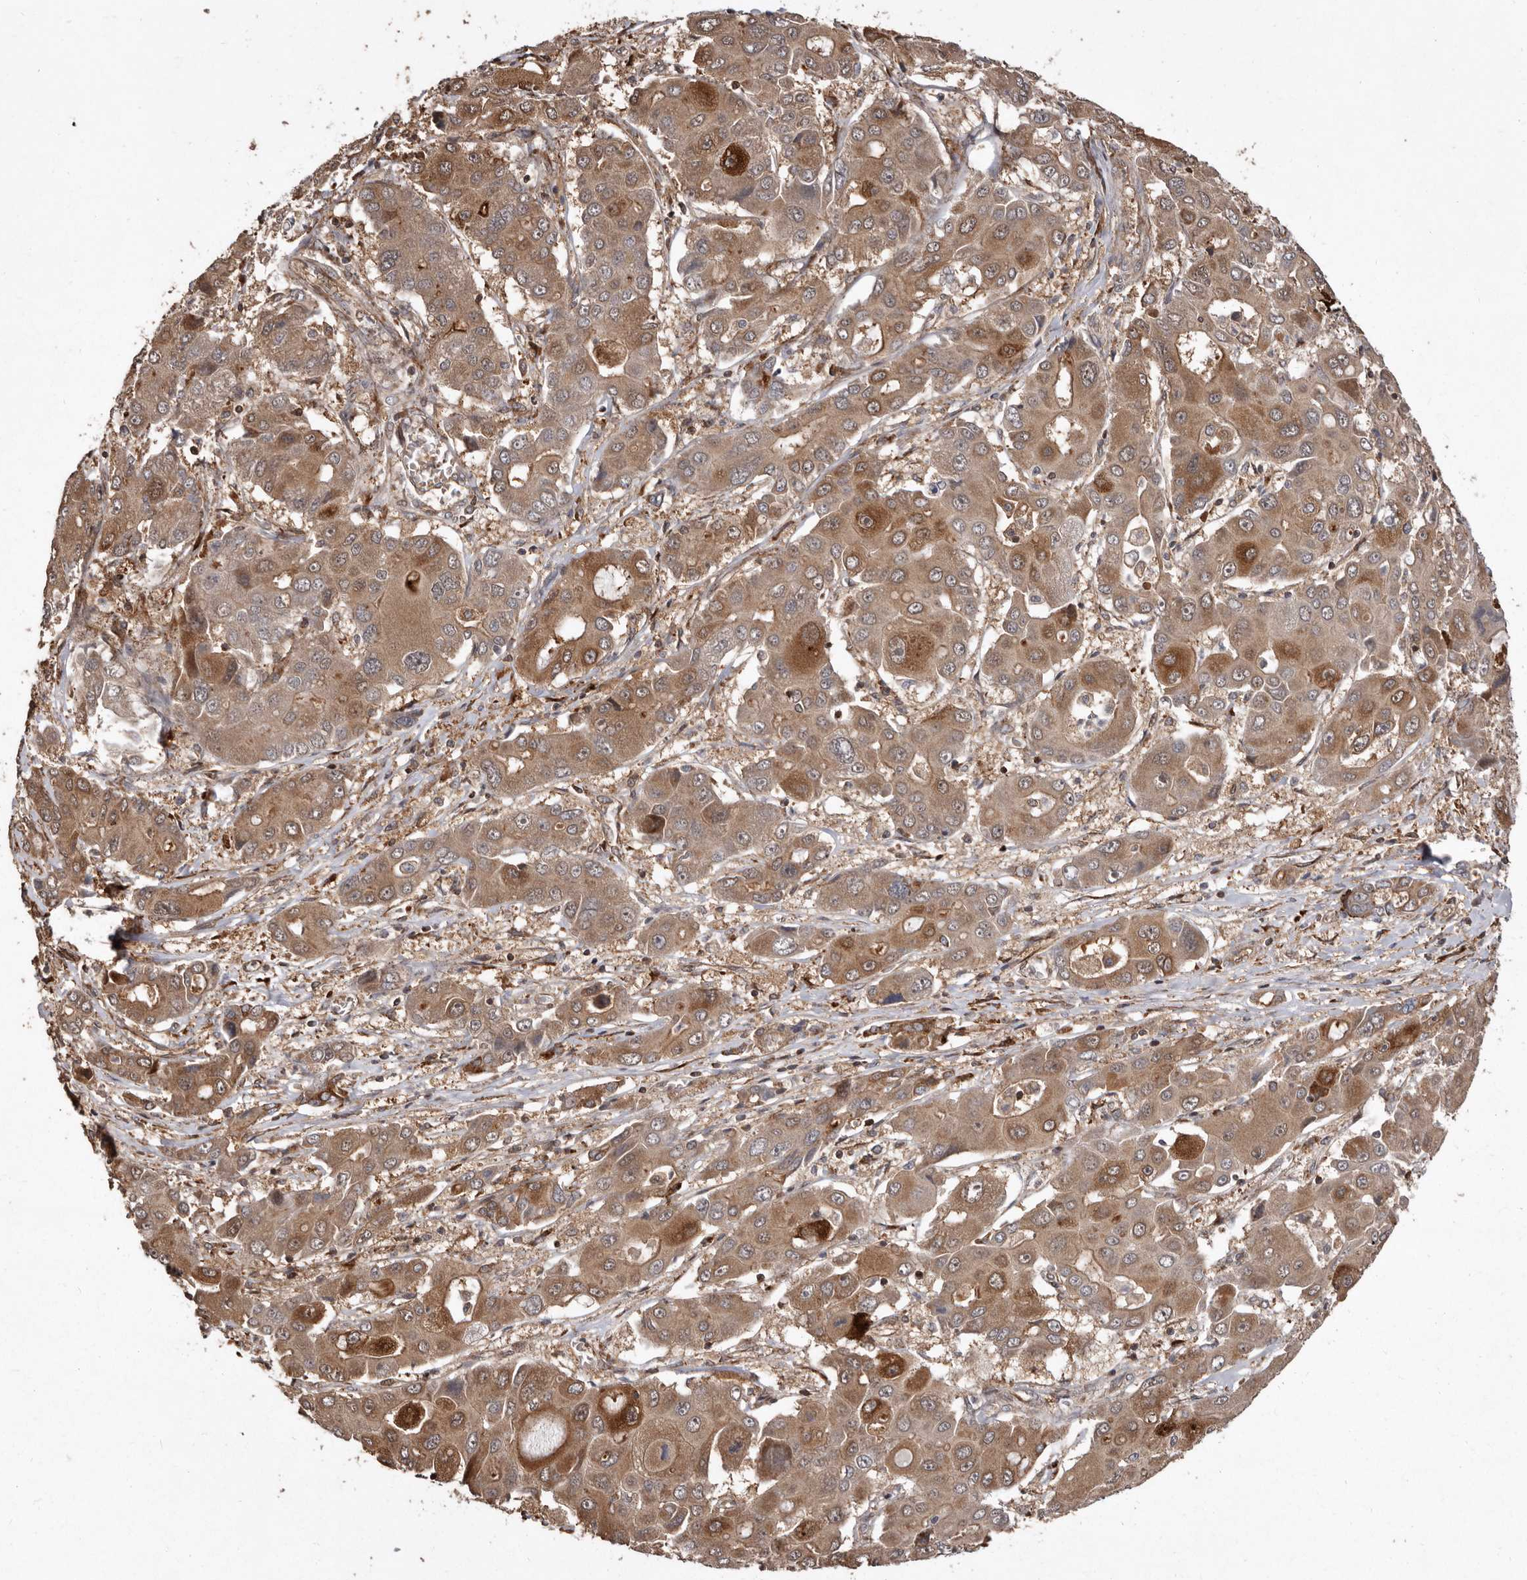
{"staining": {"intensity": "moderate", "quantity": ">75%", "location": "cytoplasmic/membranous"}, "tissue": "liver cancer", "cell_type": "Tumor cells", "image_type": "cancer", "snomed": [{"axis": "morphology", "description": "Cholangiocarcinoma"}, {"axis": "topography", "description": "Liver"}], "caption": "A medium amount of moderate cytoplasmic/membranous expression is identified in approximately >75% of tumor cells in liver cancer tissue.", "gene": "FLAD1", "patient": {"sex": "male", "age": 67}}